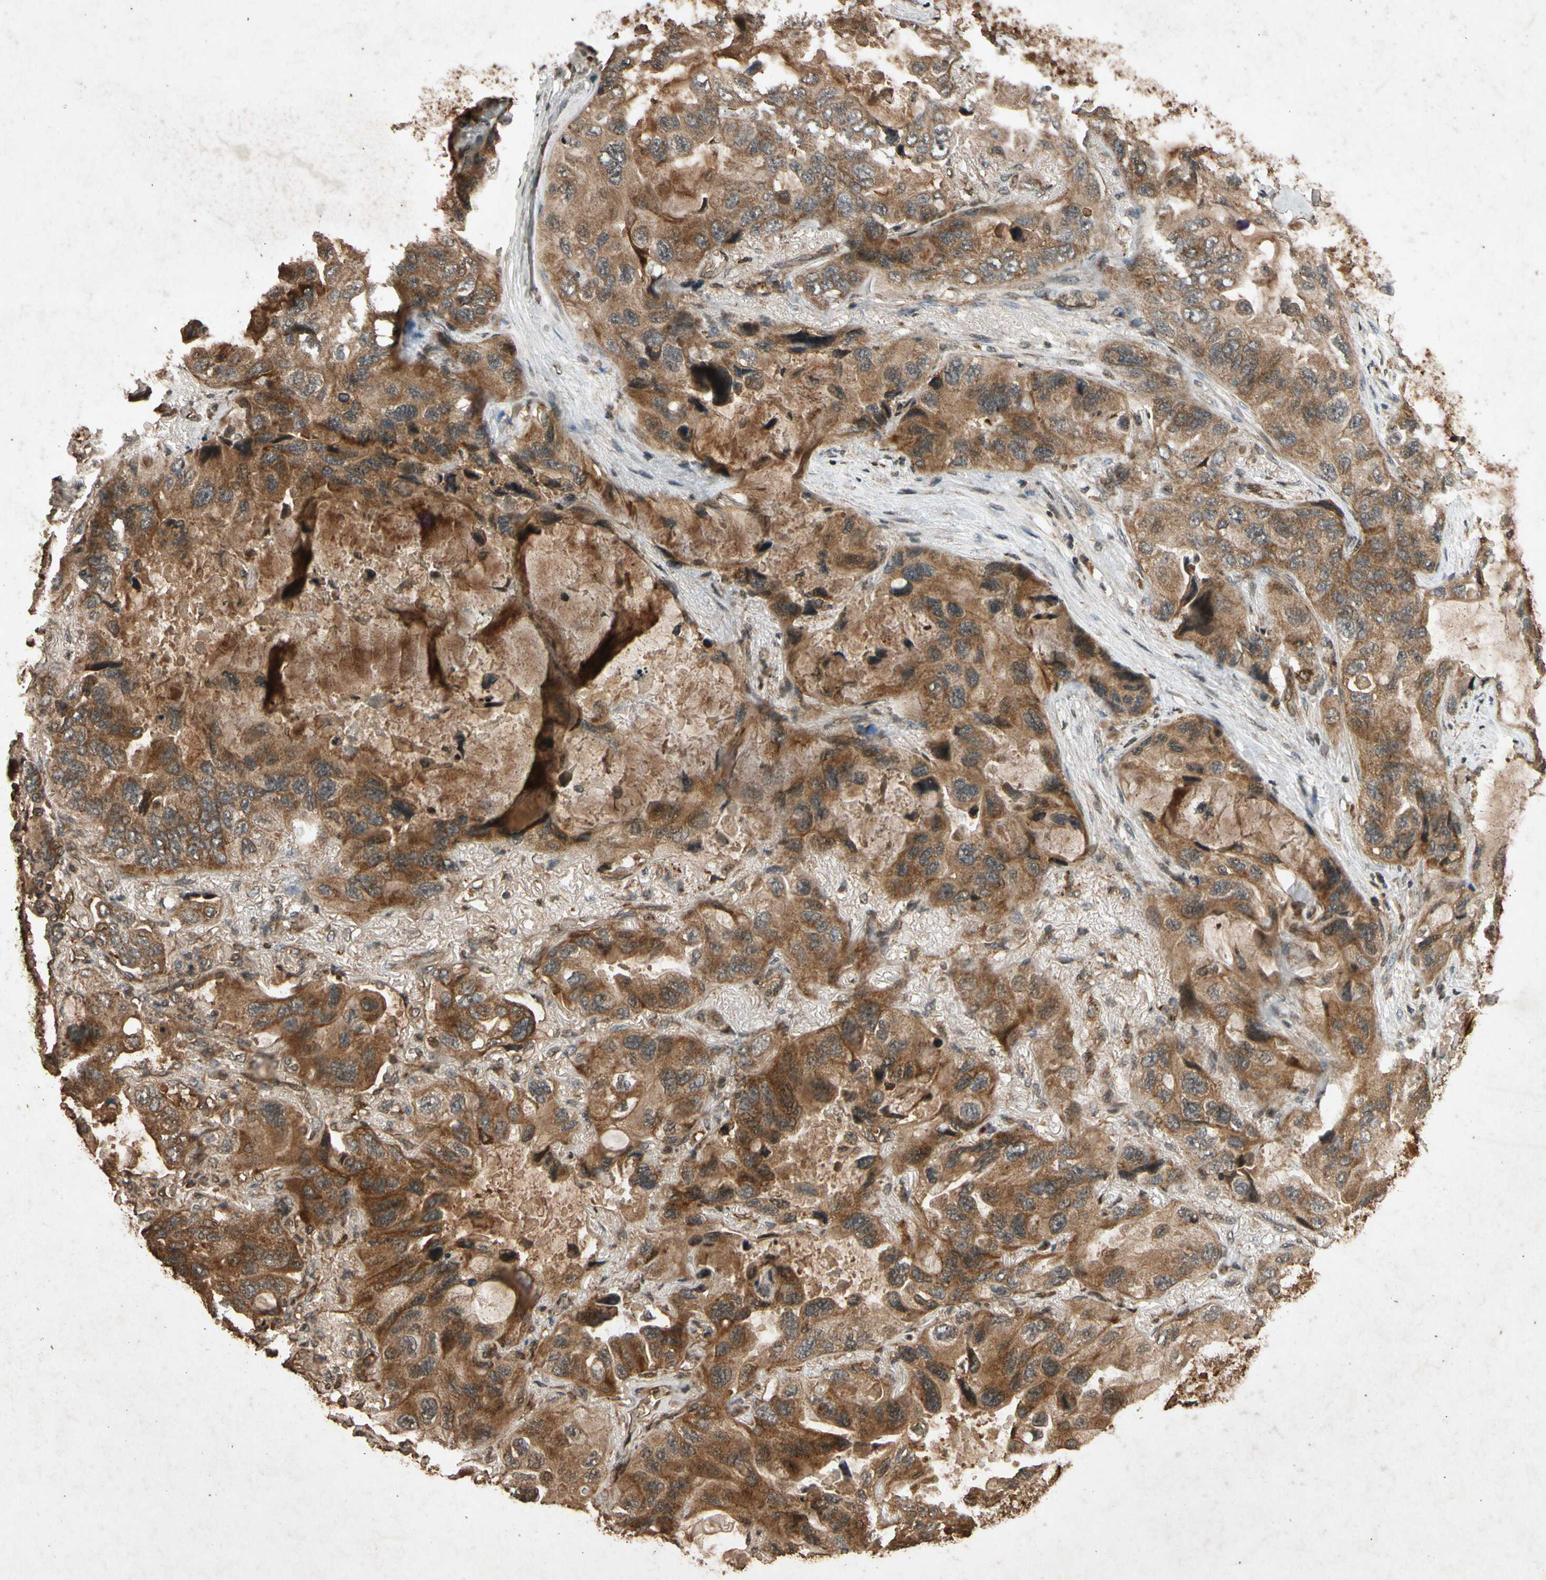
{"staining": {"intensity": "strong", "quantity": ">75%", "location": "cytoplasmic/membranous"}, "tissue": "lung cancer", "cell_type": "Tumor cells", "image_type": "cancer", "snomed": [{"axis": "morphology", "description": "Squamous cell carcinoma, NOS"}, {"axis": "topography", "description": "Lung"}], "caption": "The photomicrograph demonstrates a brown stain indicating the presence of a protein in the cytoplasmic/membranous of tumor cells in lung cancer (squamous cell carcinoma). (IHC, brightfield microscopy, high magnification).", "gene": "TXN2", "patient": {"sex": "female", "age": 73}}